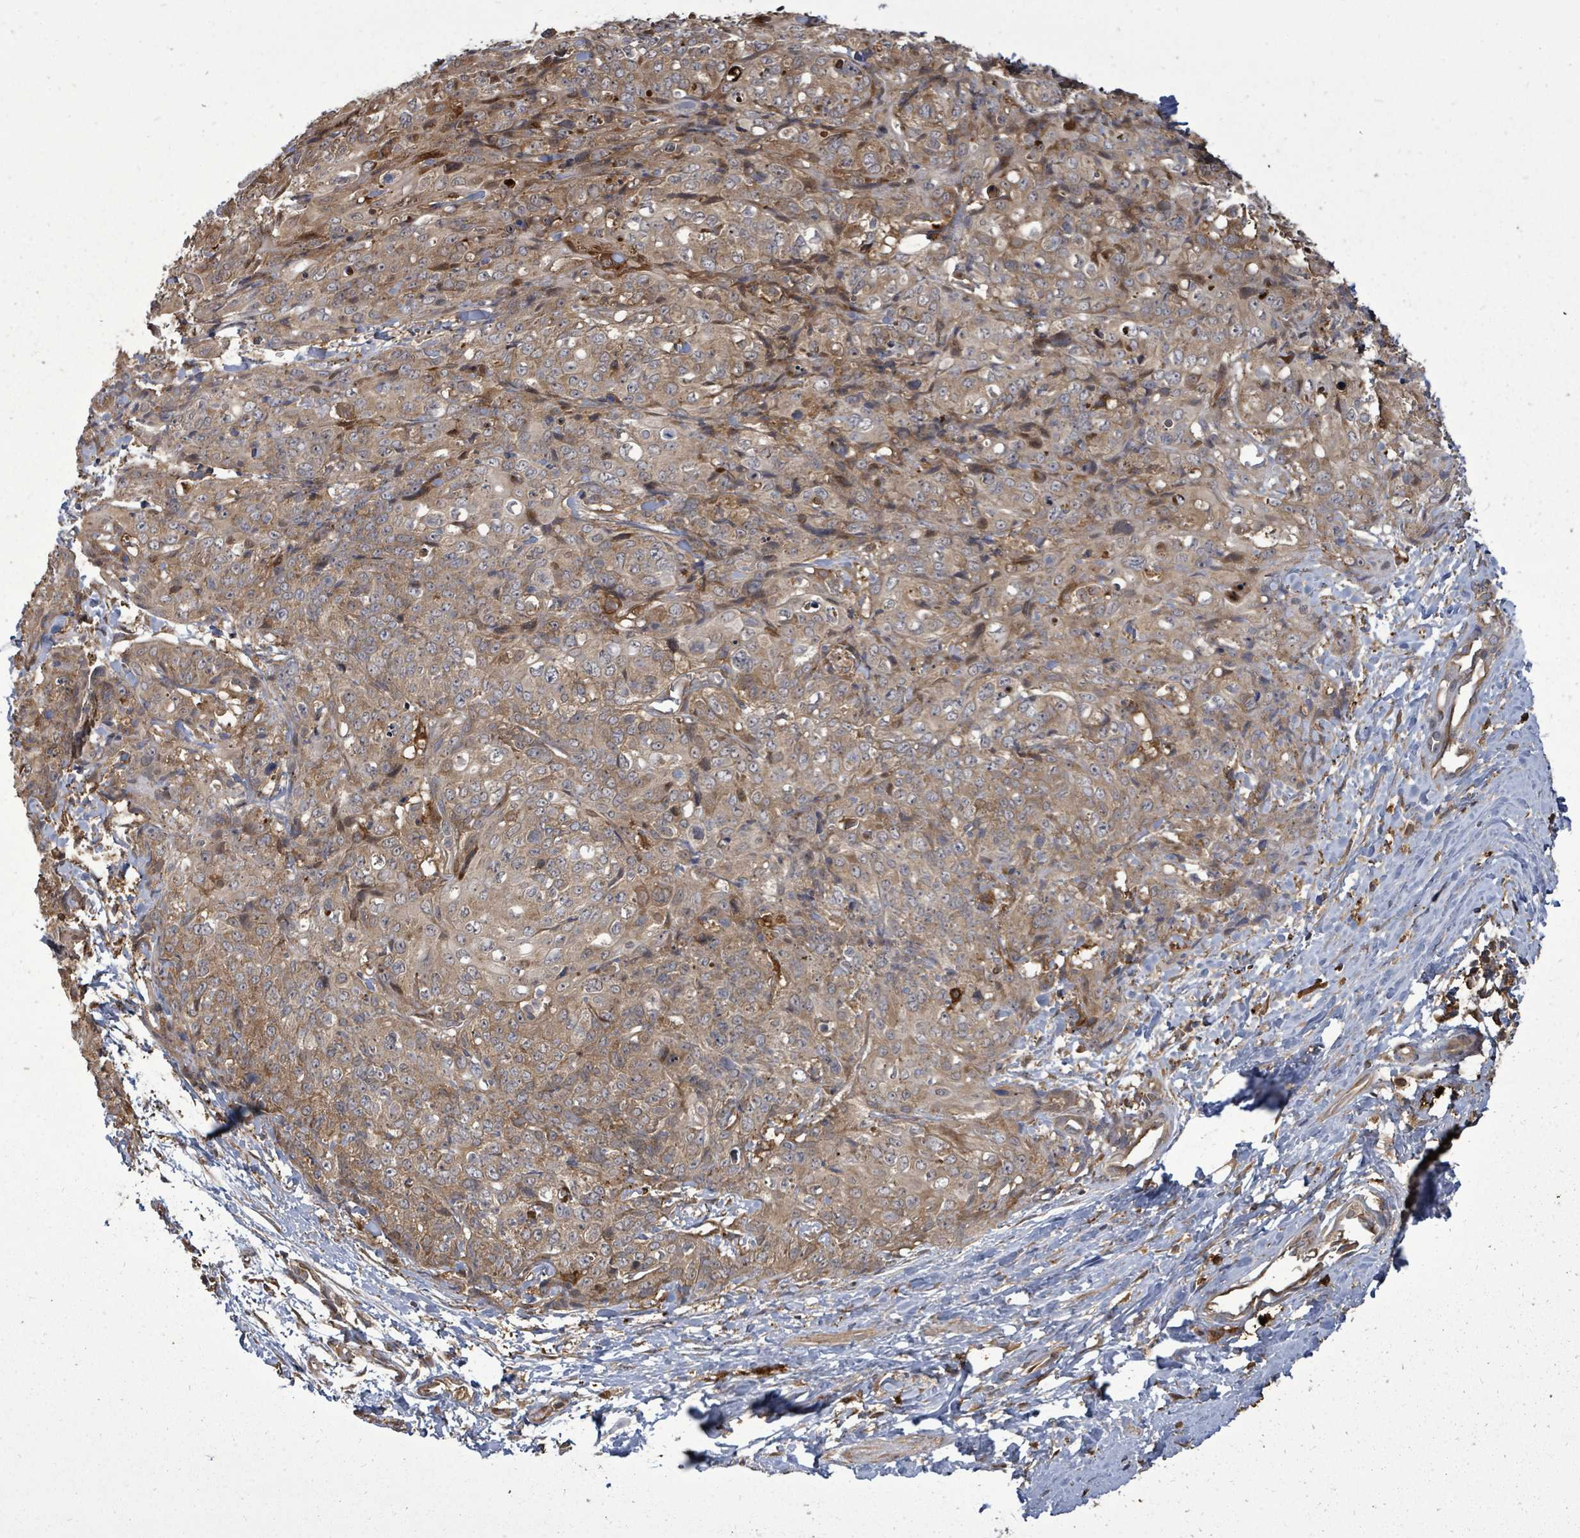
{"staining": {"intensity": "moderate", "quantity": ">75%", "location": "cytoplasmic/membranous"}, "tissue": "skin cancer", "cell_type": "Tumor cells", "image_type": "cancer", "snomed": [{"axis": "morphology", "description": "Squamous cell carcinoma, NOS"}, {"axis": "topography", "description": "Skin"}, {"axis": "topography", "description": "Vulva"}], "caption": "Squamous cell carcinoma (skin) tissue demonstrates moderate cytoplasmic/membranous positivity in approximately >75% of tumor cells, visualized by immunohistochemistry.", "gene": "EIF3C", "patient": {"sex": "female", "age": 85}}